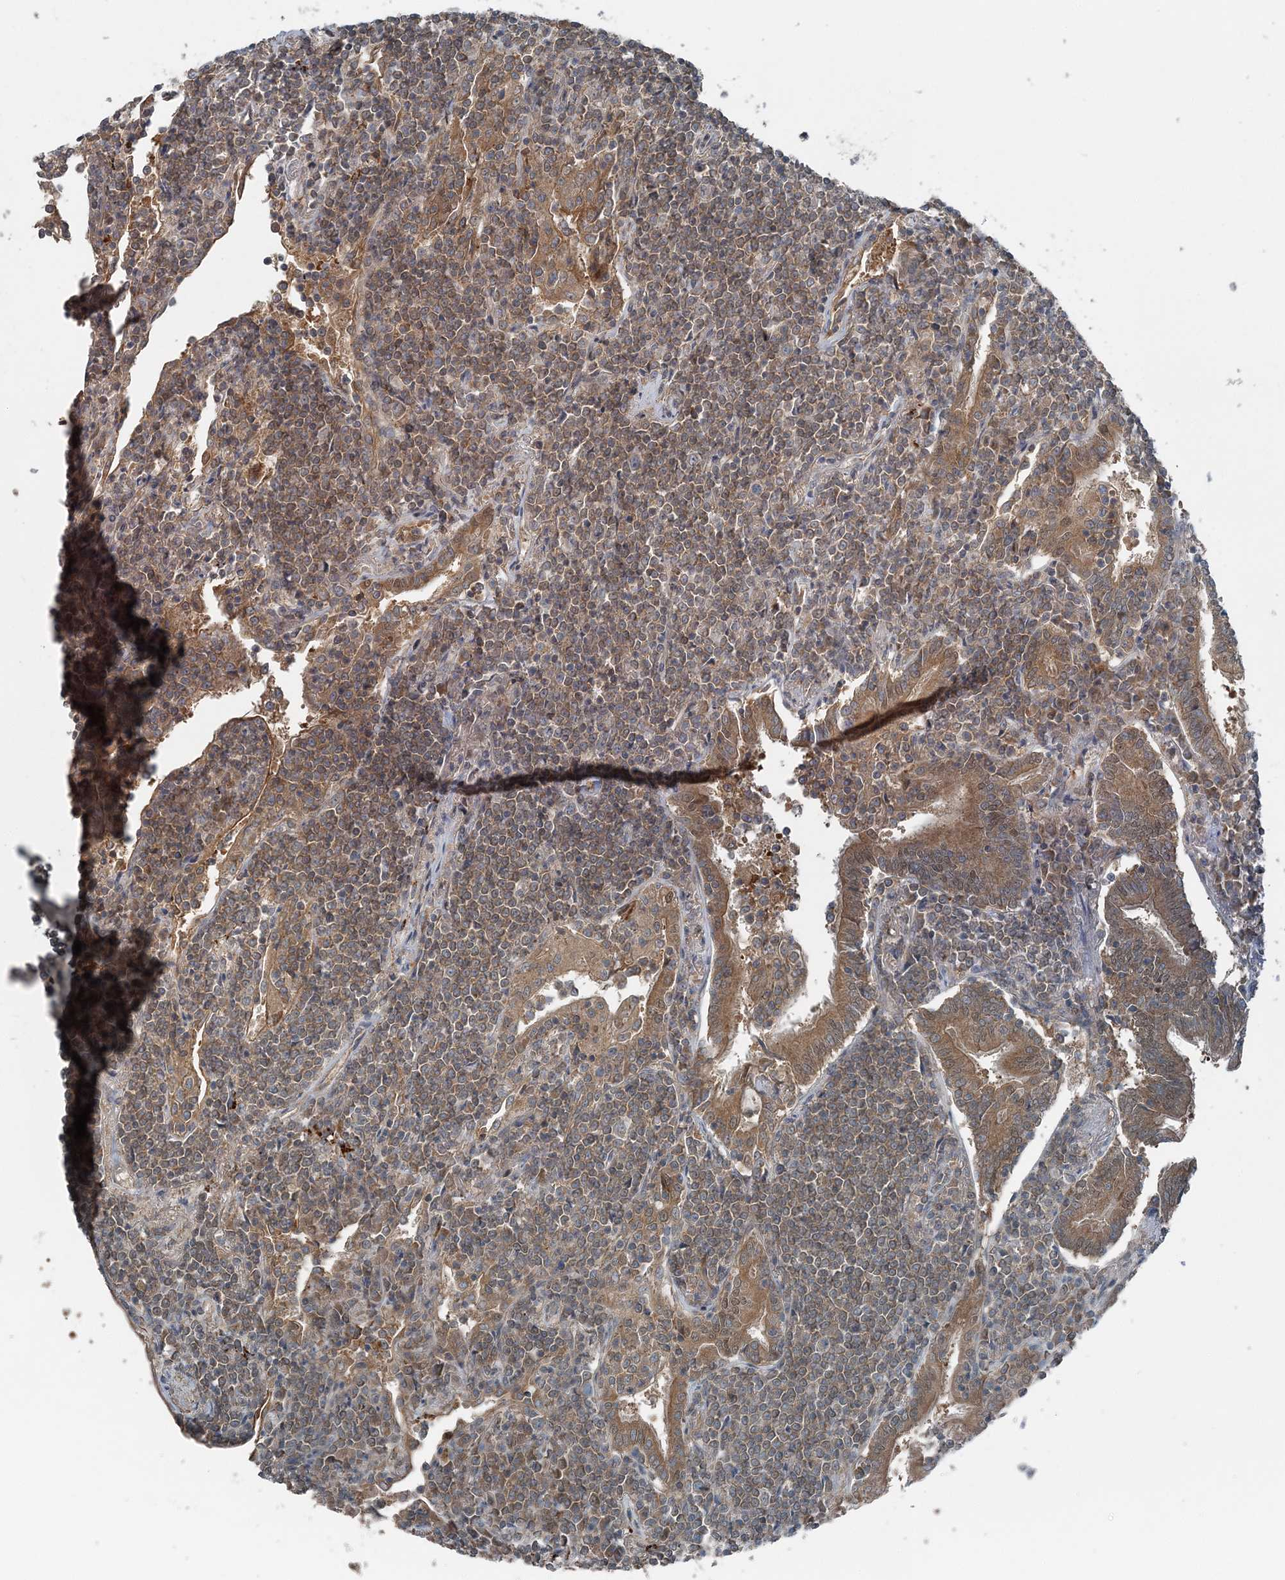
{"staining": {"intensity": "weak", "quantity": "25%-75%", "location": "cytoplasmic/membranous"}, "tissue": "lymphoma", "cell_type": "Tumor cells", "image_type": "cancer", "snomed": [{"axis": "morphology", "description": "Malignant lymphoma, non-Hodgkin's type, Low grade"}, {"axis": "topography", "description": "Lung"}], "caption": "Protein analysis of lymphoma tissue demonstrates weak cytoplasmic/membranous expression in about 25%-75% of tumor cells.", "gene": "ASNSD1", "patient": {"sex": "female", "age": 71}}